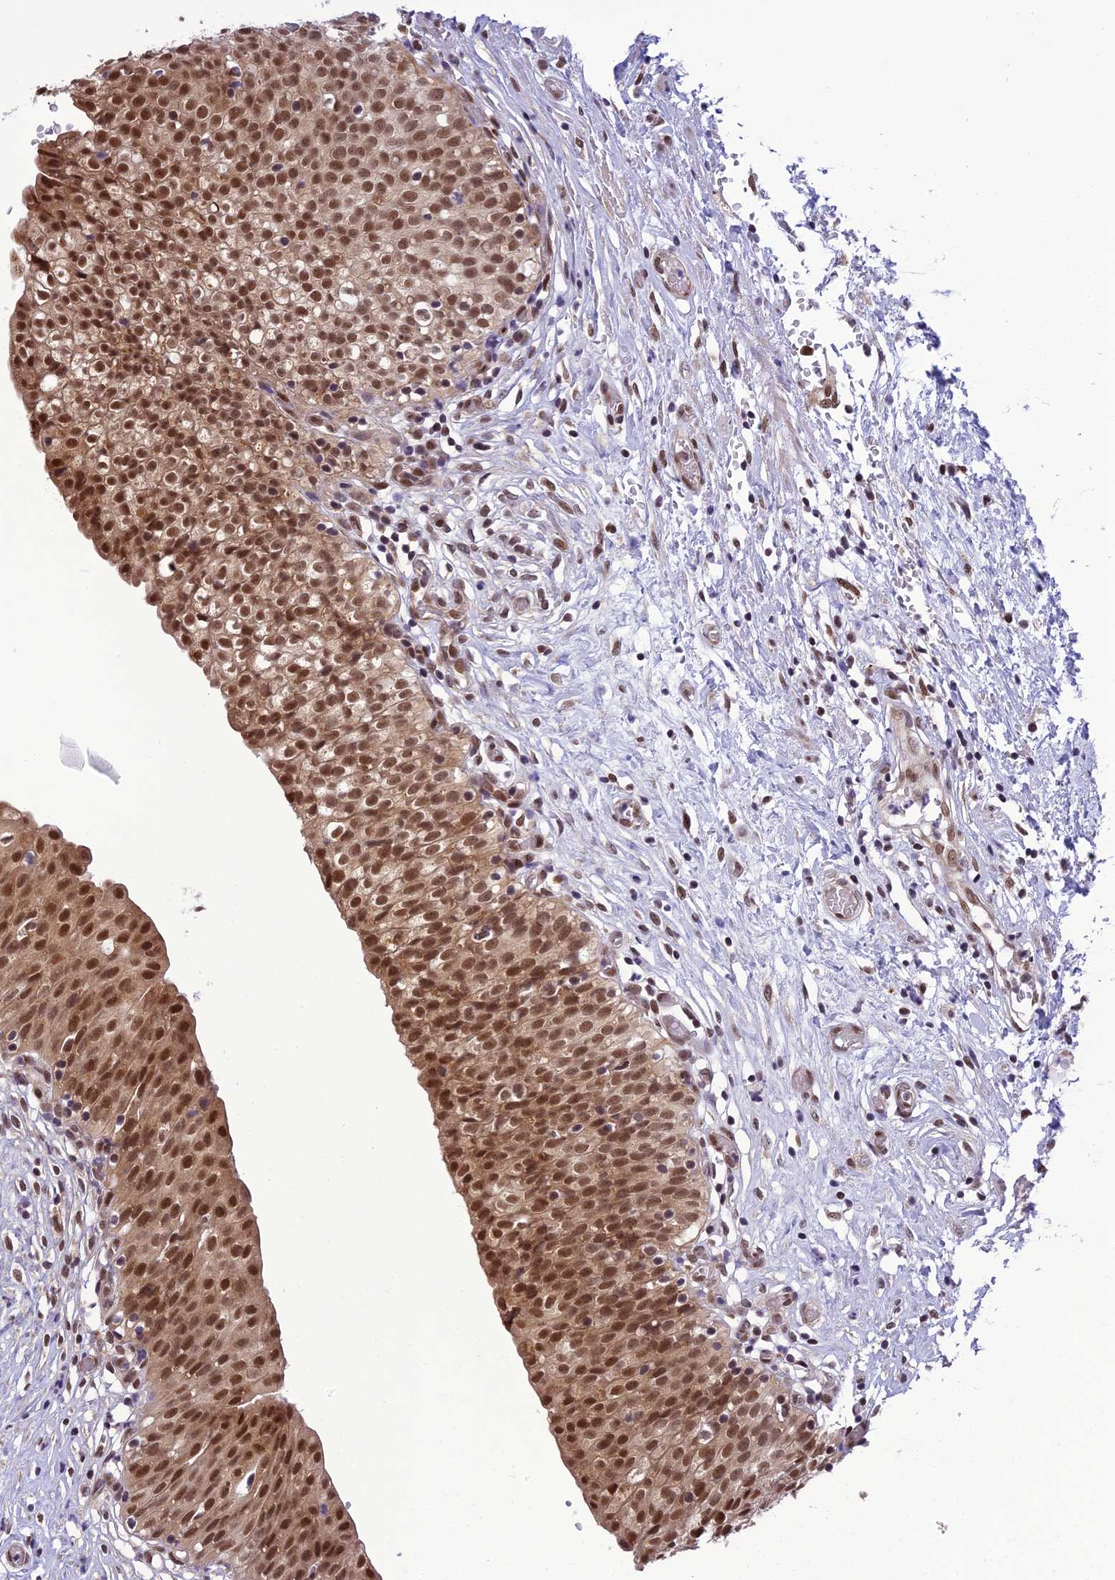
{"staining": {"intensity": "strong", "quantity": ">75%", "location": "cytoplasmic/membranous,nuclear"}, "tissue": "urinary bladder", "cell_type": "Urothelial cells", "image_type": "normal", "snomed": [{"axis": "morphology", "description": "Normal tissue, NOS"}, {"axis": "topography", "description": "Urinary bladder"}], "caption": "Strong cytoplasmic/membranous,nuclear positivity for a protein is identified in about >75% of urothelial cells of normal urinary bladder using IHC.", "gene": "RTRAF", "patient": {"sex": "male", "age": 55}}